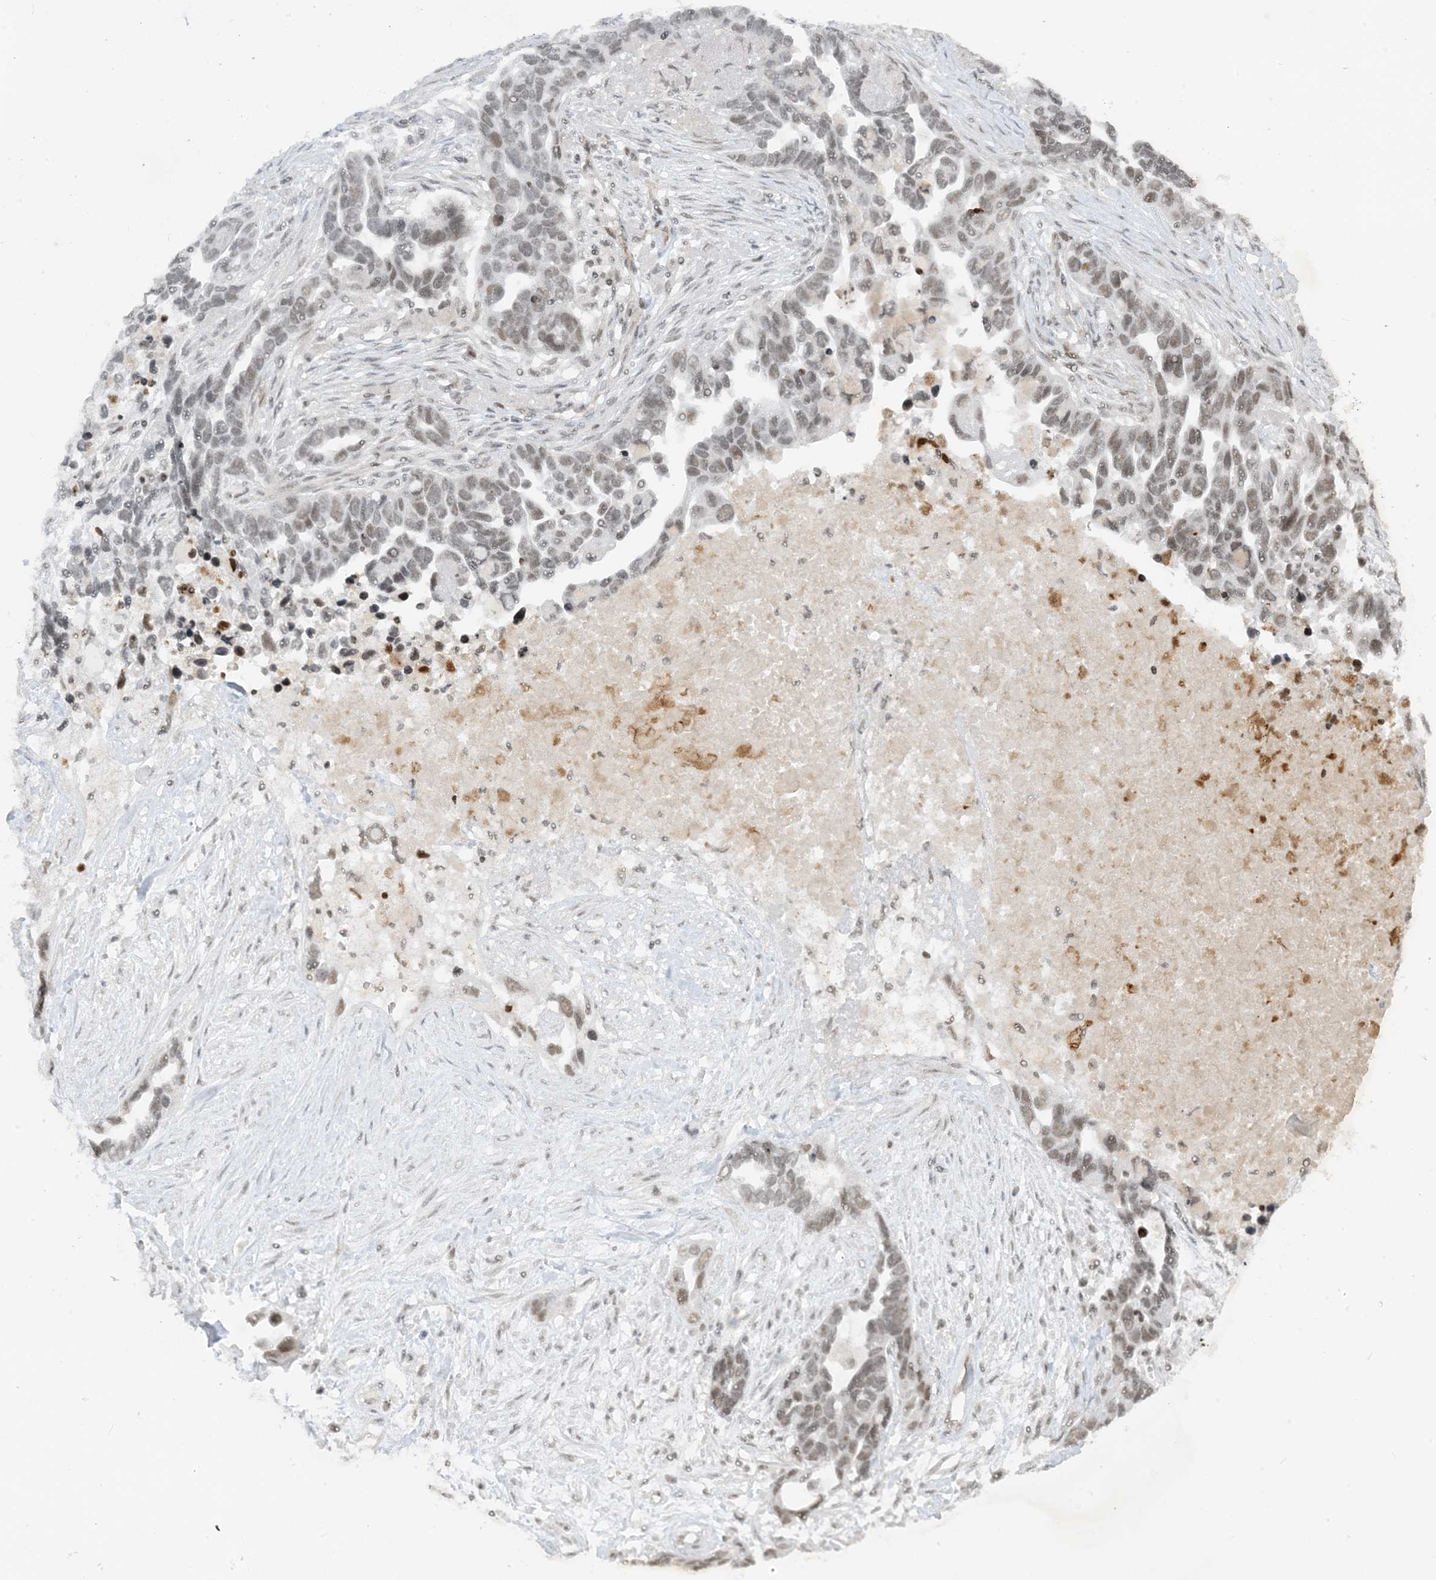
{"staining": {"intensity": "weak", "quantity": ">75%", "location": "nuclear"}, "tissue": "ovarian cancer", "cell_type": "Tumor cells", "image_type": "cancer", "snomed": [{"axis": "morphology", "description": "Cystadenocarcinoma, serous, NOS"}, {"axis": "topography", "description": "Ovary"}], "caption": "Weak nuclear protein positivity is identified in approximately >75% of tumor cells in ovarian serous cystadenocarcinoma. (DAB IHC with brightfield microscopy, high magnification).", "gene": "METAP1D", "patient": {"sex": "female", "age": 54}}